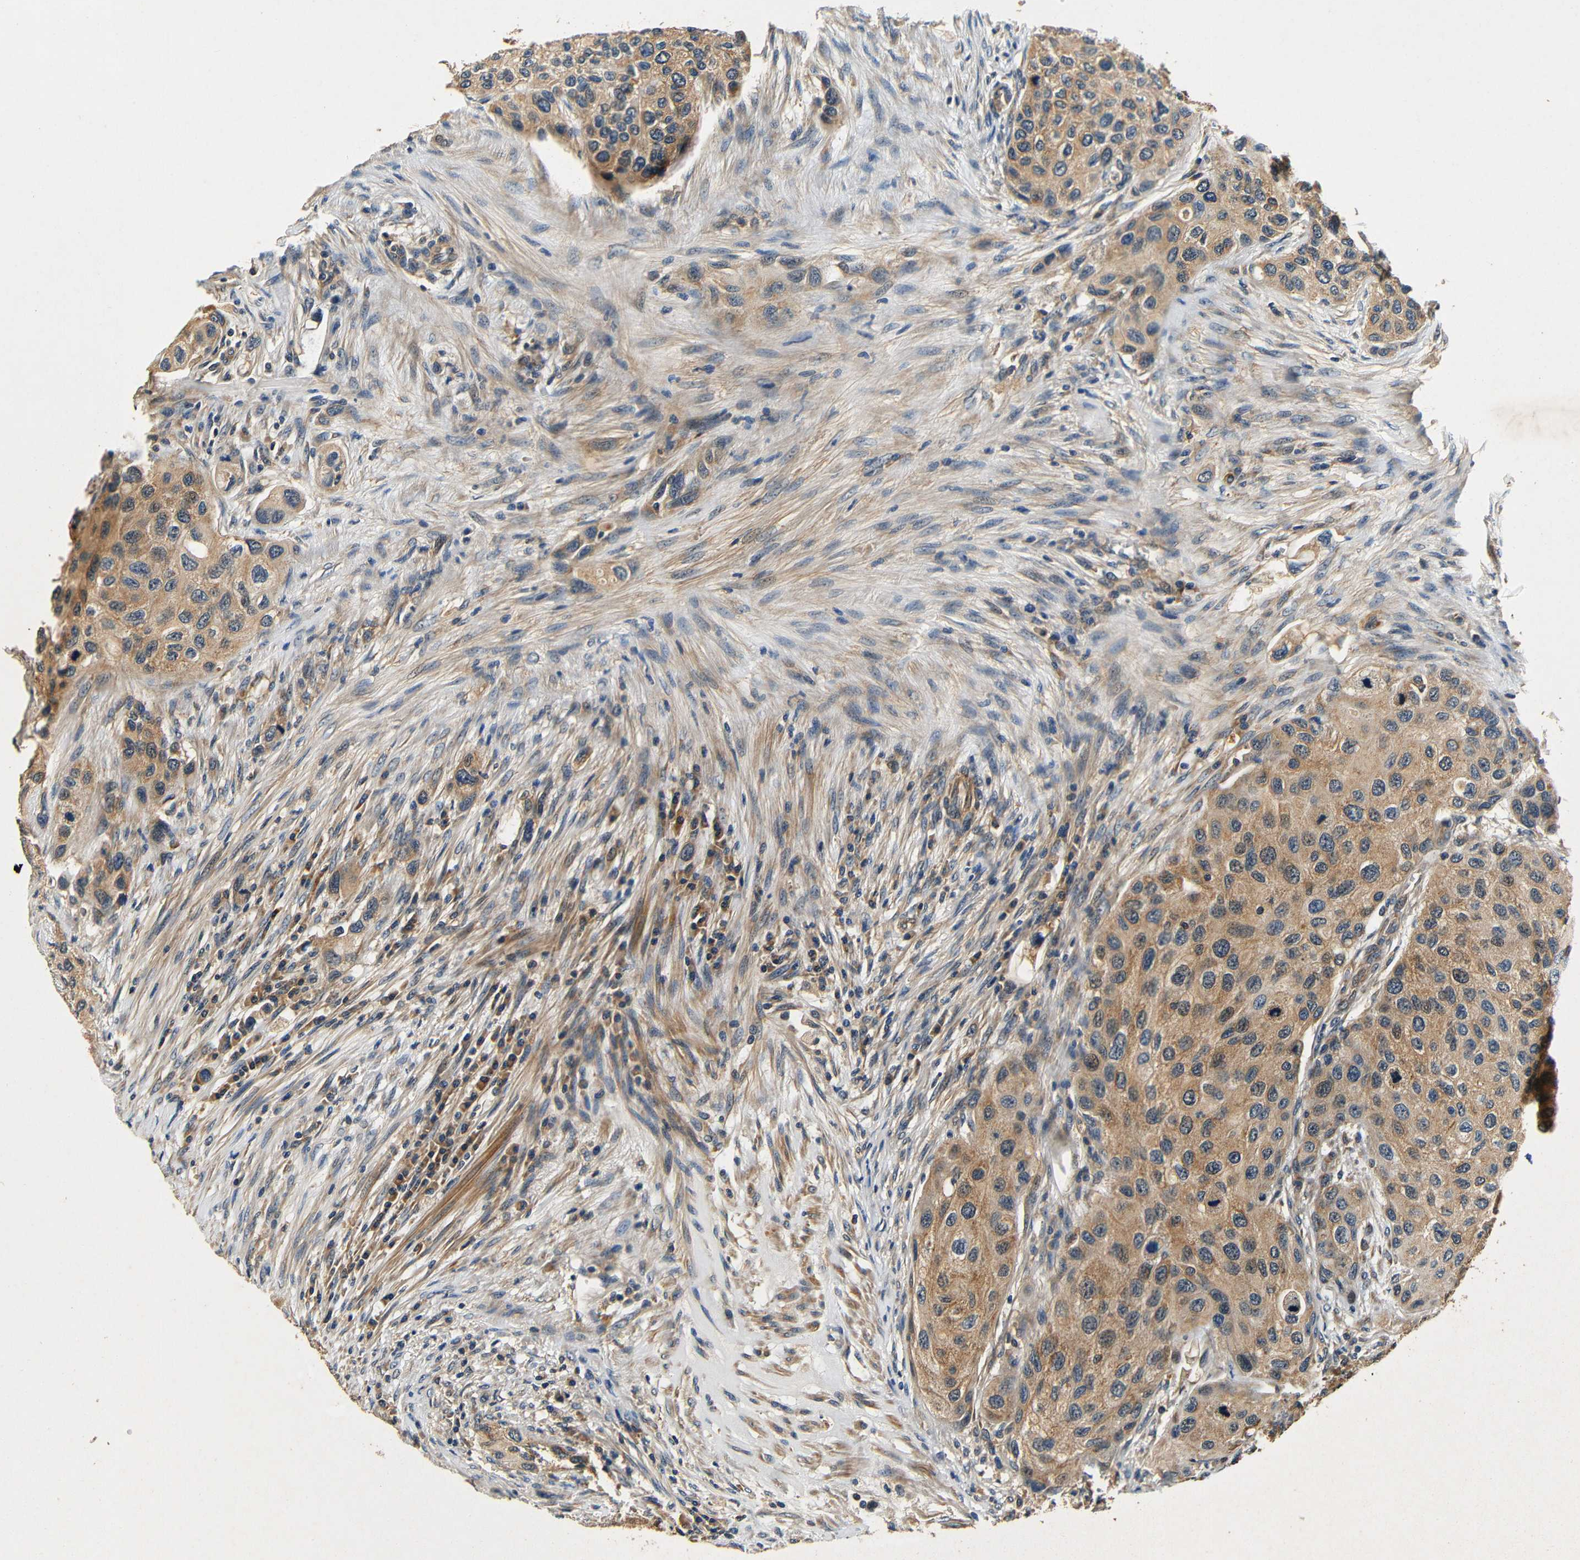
{"staining": {"intensity": "moderate", "quantity": ">75%", "location": "cytoplasmic/membranous"}, "tissue": "urothelial cancer", "cell_type": "Tumor cells", "image_type": "cancer", "snomed": [{"axis": "morphology", "description": "Urothelial carcinoma, High grade"}, {"axis": "topography", "description": "Urinary bladder"}], "caption": "There is medium levels of moderate cytoplasmic/membranous staining in tumor cells of urothelial cancer, as demonstrated by immunohistochemical staining (brown color).", "gene": "MTX1", "patient": {"sex": "female", "age": 56}}